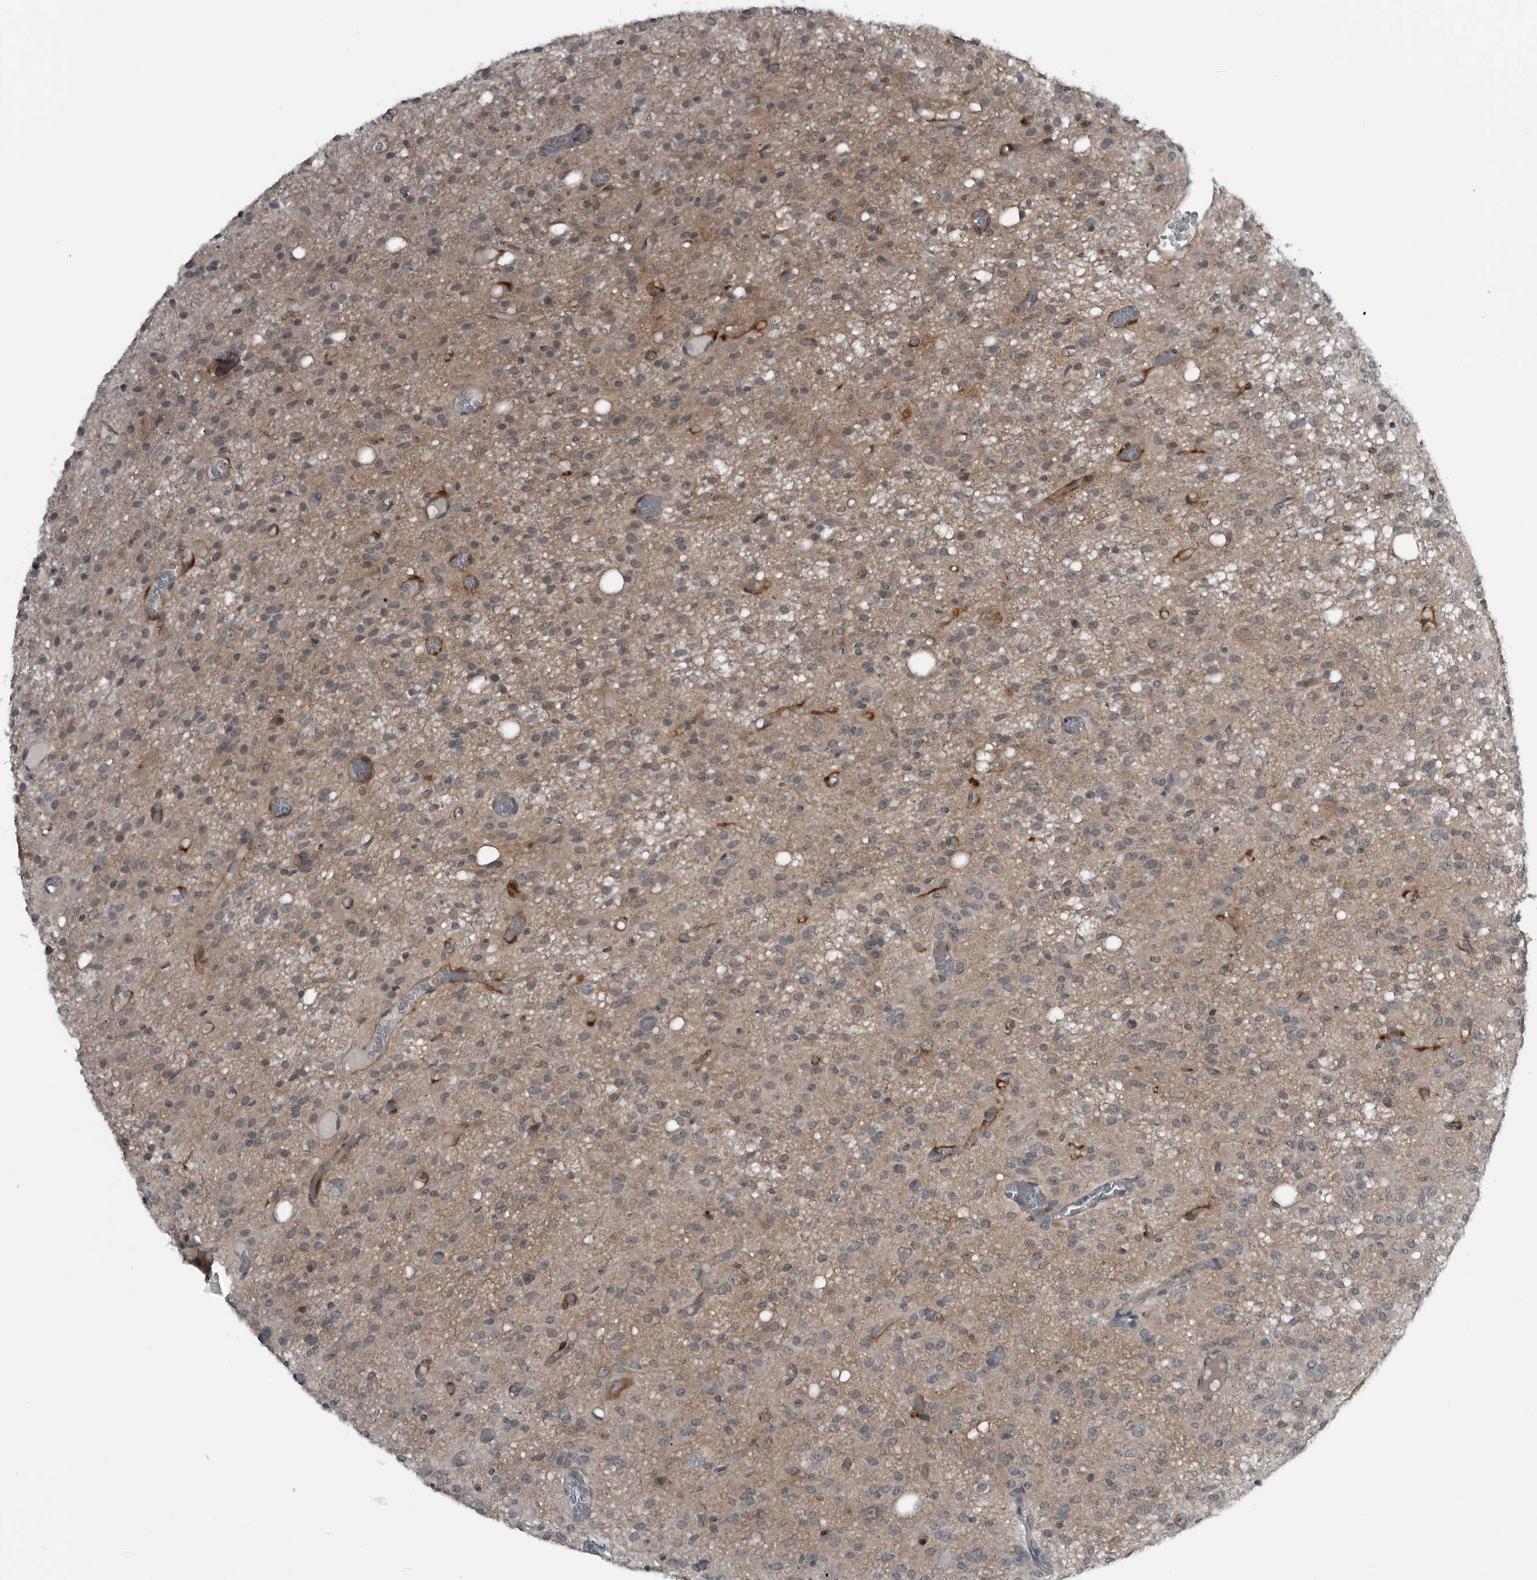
{"staining": {"intensity": "weak", "quantity": "<25%", "location": "cytoplasmic/membranous"}, "tissue": "glioma", "cell_type": "Tumor cells", "image_type": "cancer", "snomed": [{"axis": "morphology", "description": "Glioma, malignant, High grade"}, {"axis": "topography", "description": "Brain"}], "caption": "Immunohistochemistry (IHC) of human glioma displays no expression in tumor cells.", "gene": "GAK", "patient": {"sex": "female", "age": 59}}